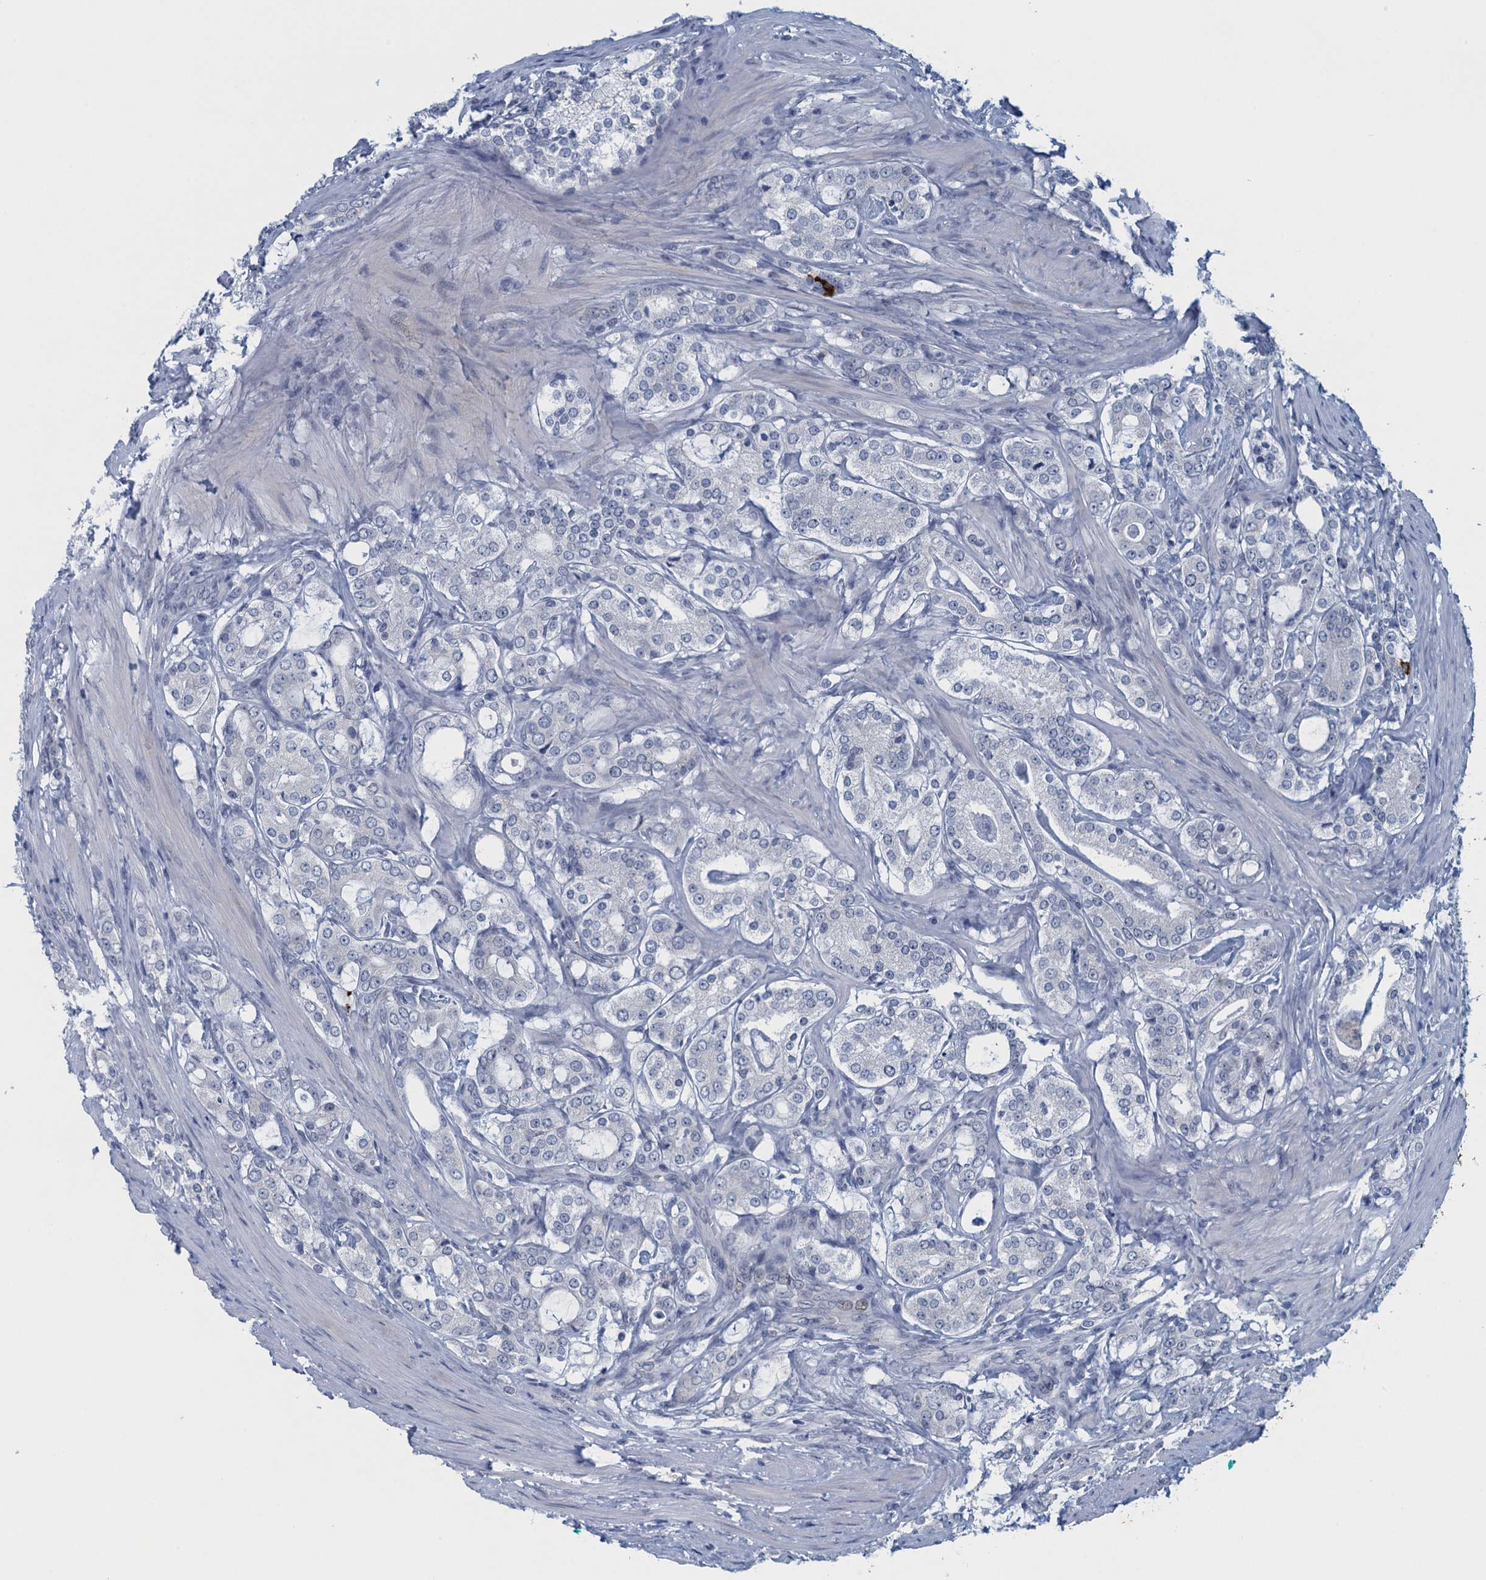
{"staining": {"intensity": "negative", "quantity": "none", "location": "none"}, "tissue": "prostate cancer", "cell_type": "Tumor cells", "image_type": "cancer", "snomed": [{"axis": "morphology", "description": "Adenocarcinoma, High grade"}, {"axis": "topography", "description": "Prostate"}], "caption": "Immunohistochemical staining of human high-grade adenocarcinoma (prostate) demonstrates no significant expression in tumor cells. (Stains: DAB (3,3'-diaminobenzidine) immunohistochemistry (IHC) with hematoxylin counter stain, Microscopy: brightfield microscopy at high magnification).", "gene": "ENSG00000131152", "patient": {"sex": "male", "age": 63}}